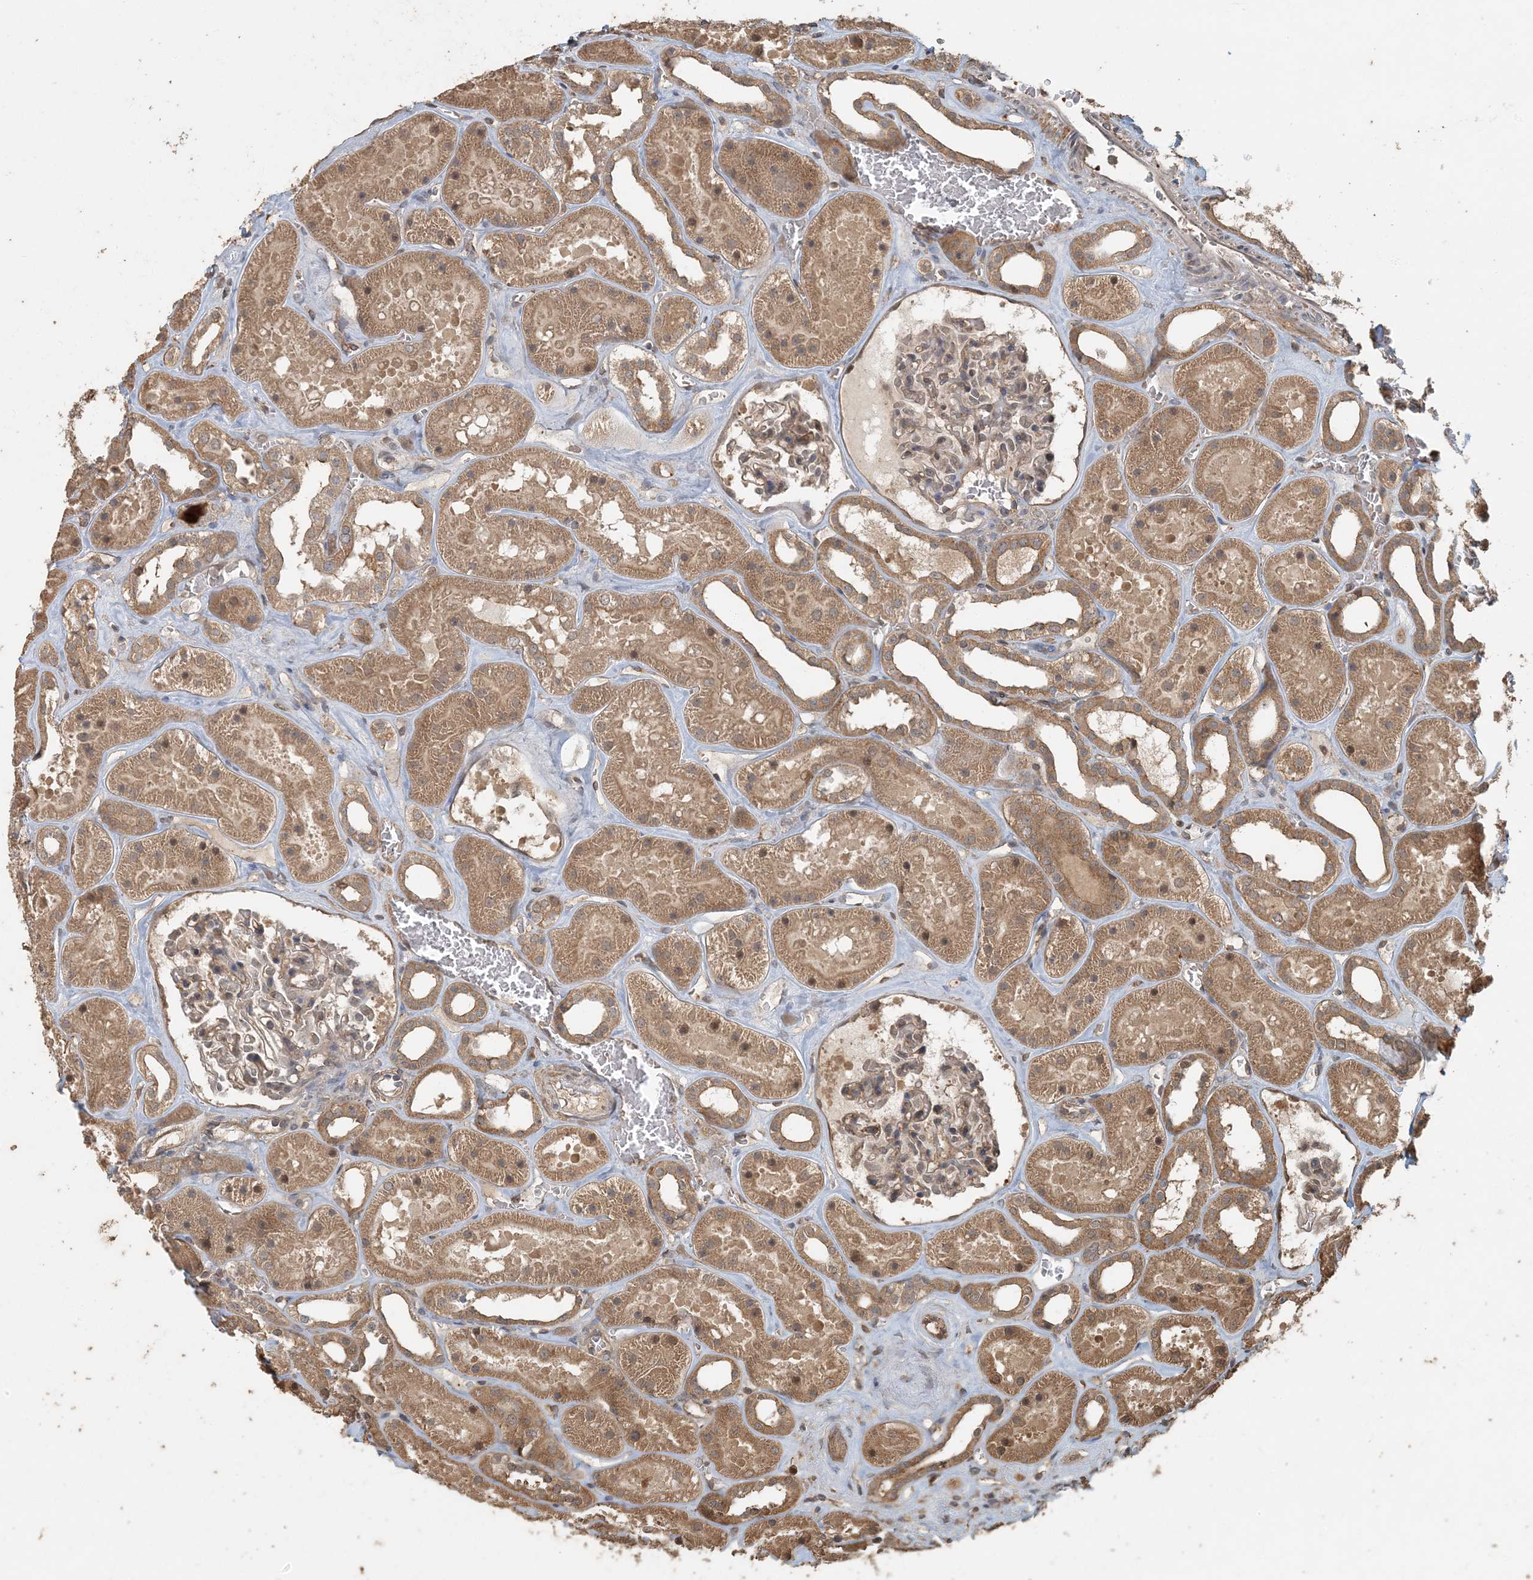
{"staining": {"intensity": "weak", "quantity": "25%-75%", "location": "cytoplasmic/membranous,nuclear"}, "tissue": "kidney", "cell_type": "Cells in glomeruli", "image_type": "normal", "snomed": [{"axis": "morphology", "description": "Normal tissue, NOS"}, {"axis": "topography", "description": "Kidney"}], "caption": "Kidney stained for a protein (brown) shows weak cytoplasmic/membranous,nuclear positive positivity in approximately 25%-75% of cells in glomeruli.", "gene": "AK9", "patient": {"sex": "female", "age": 41}}